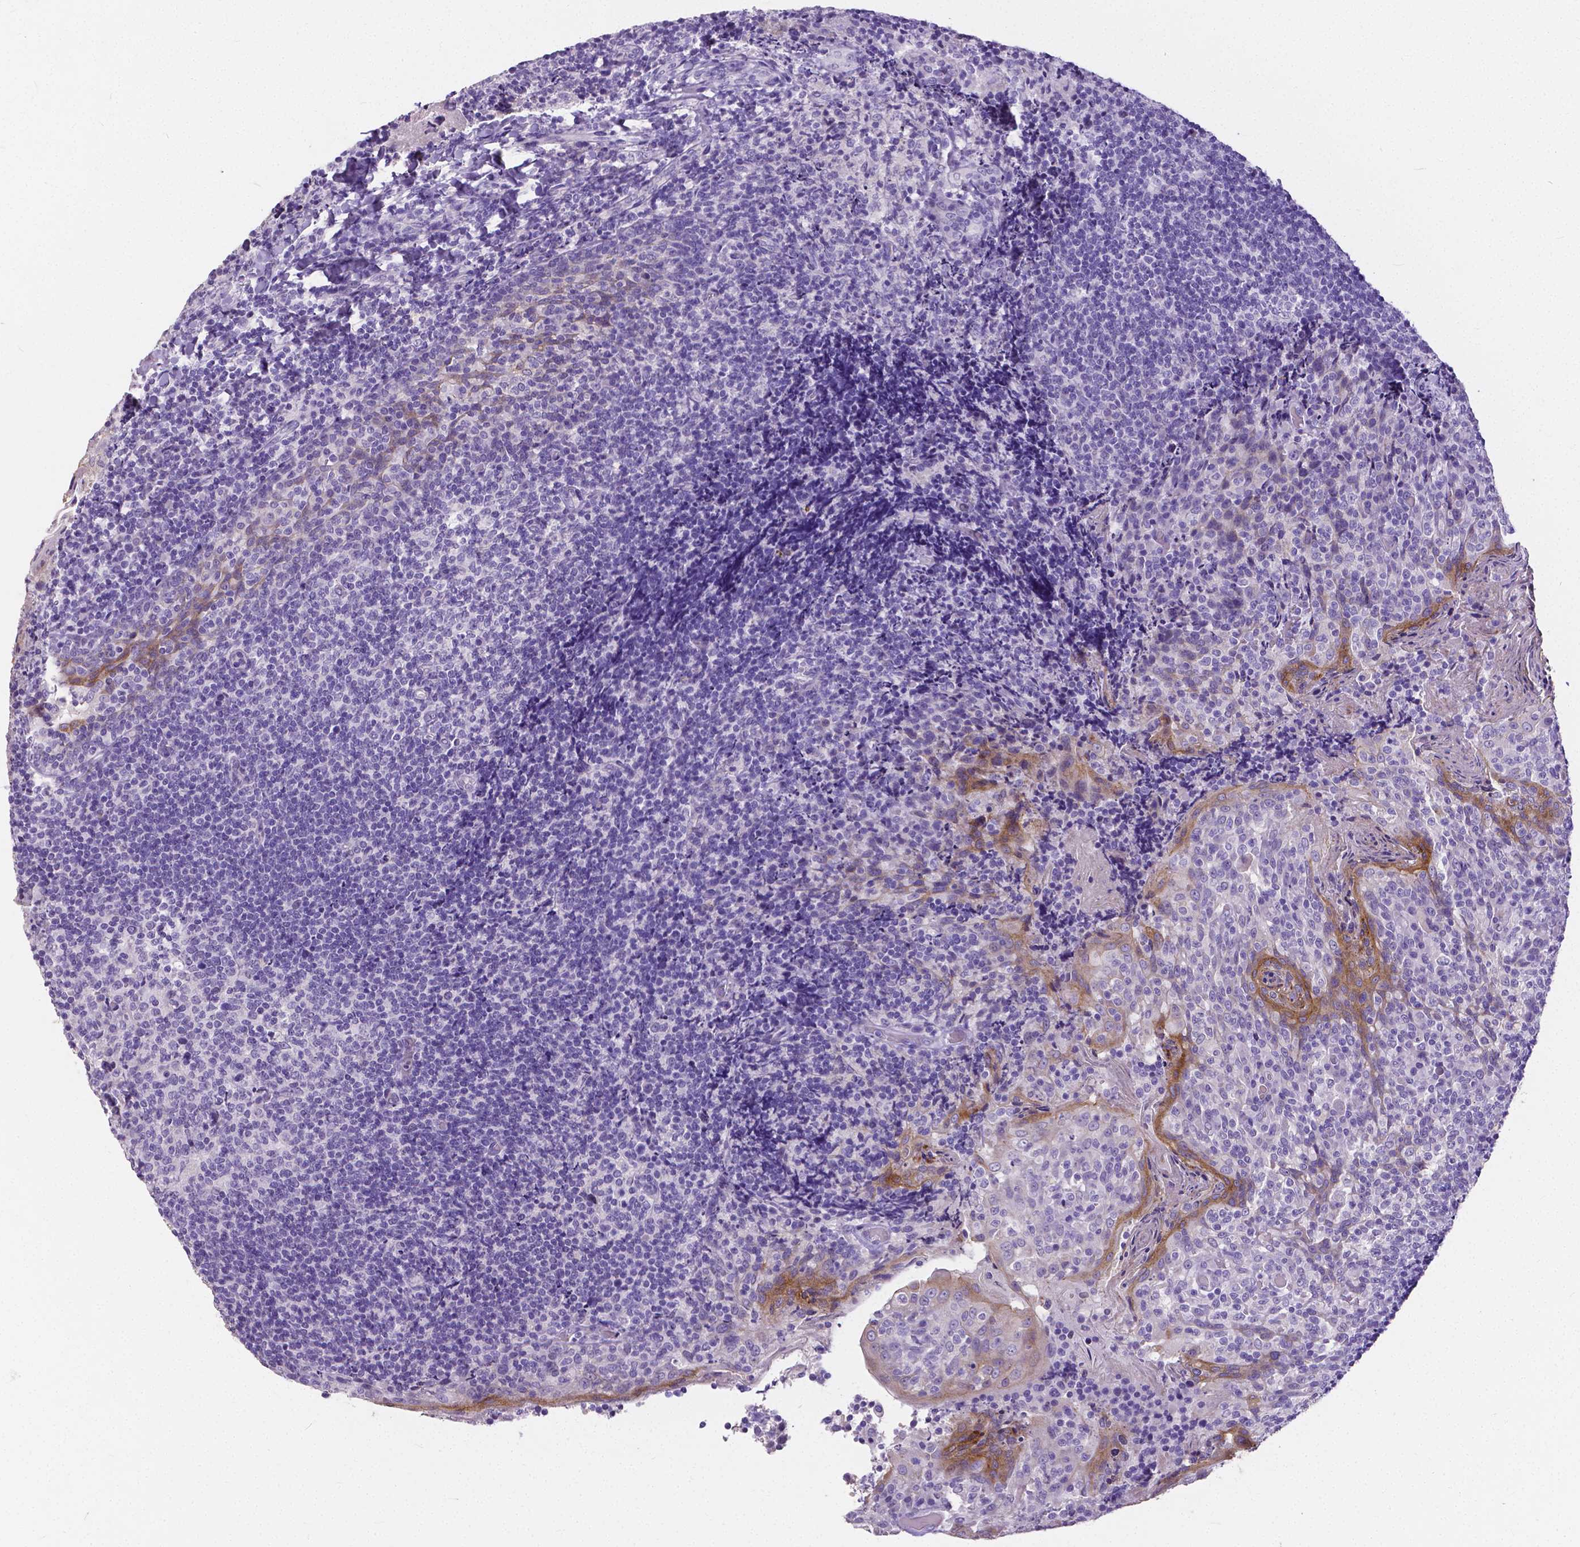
{"staining": {"intensity": "negative", "quantity": "none", "location": "none"}, "tissue": "tonsil", "cell_type": "Germinal center cells", "image_type": "normal", "snomed": [{"axis": "morphology", "description": "Normal tissue, NOS"}, {"axis": "topography", "description": "Tonsil"}], "caption": "IHC photomicrograph of unremarkable tonsil: human tonsil stained with DAB displays no significant protein staining in germinal center cells.", "gene": "OCLN", "patient": {"sex": "female", "age": 10}}